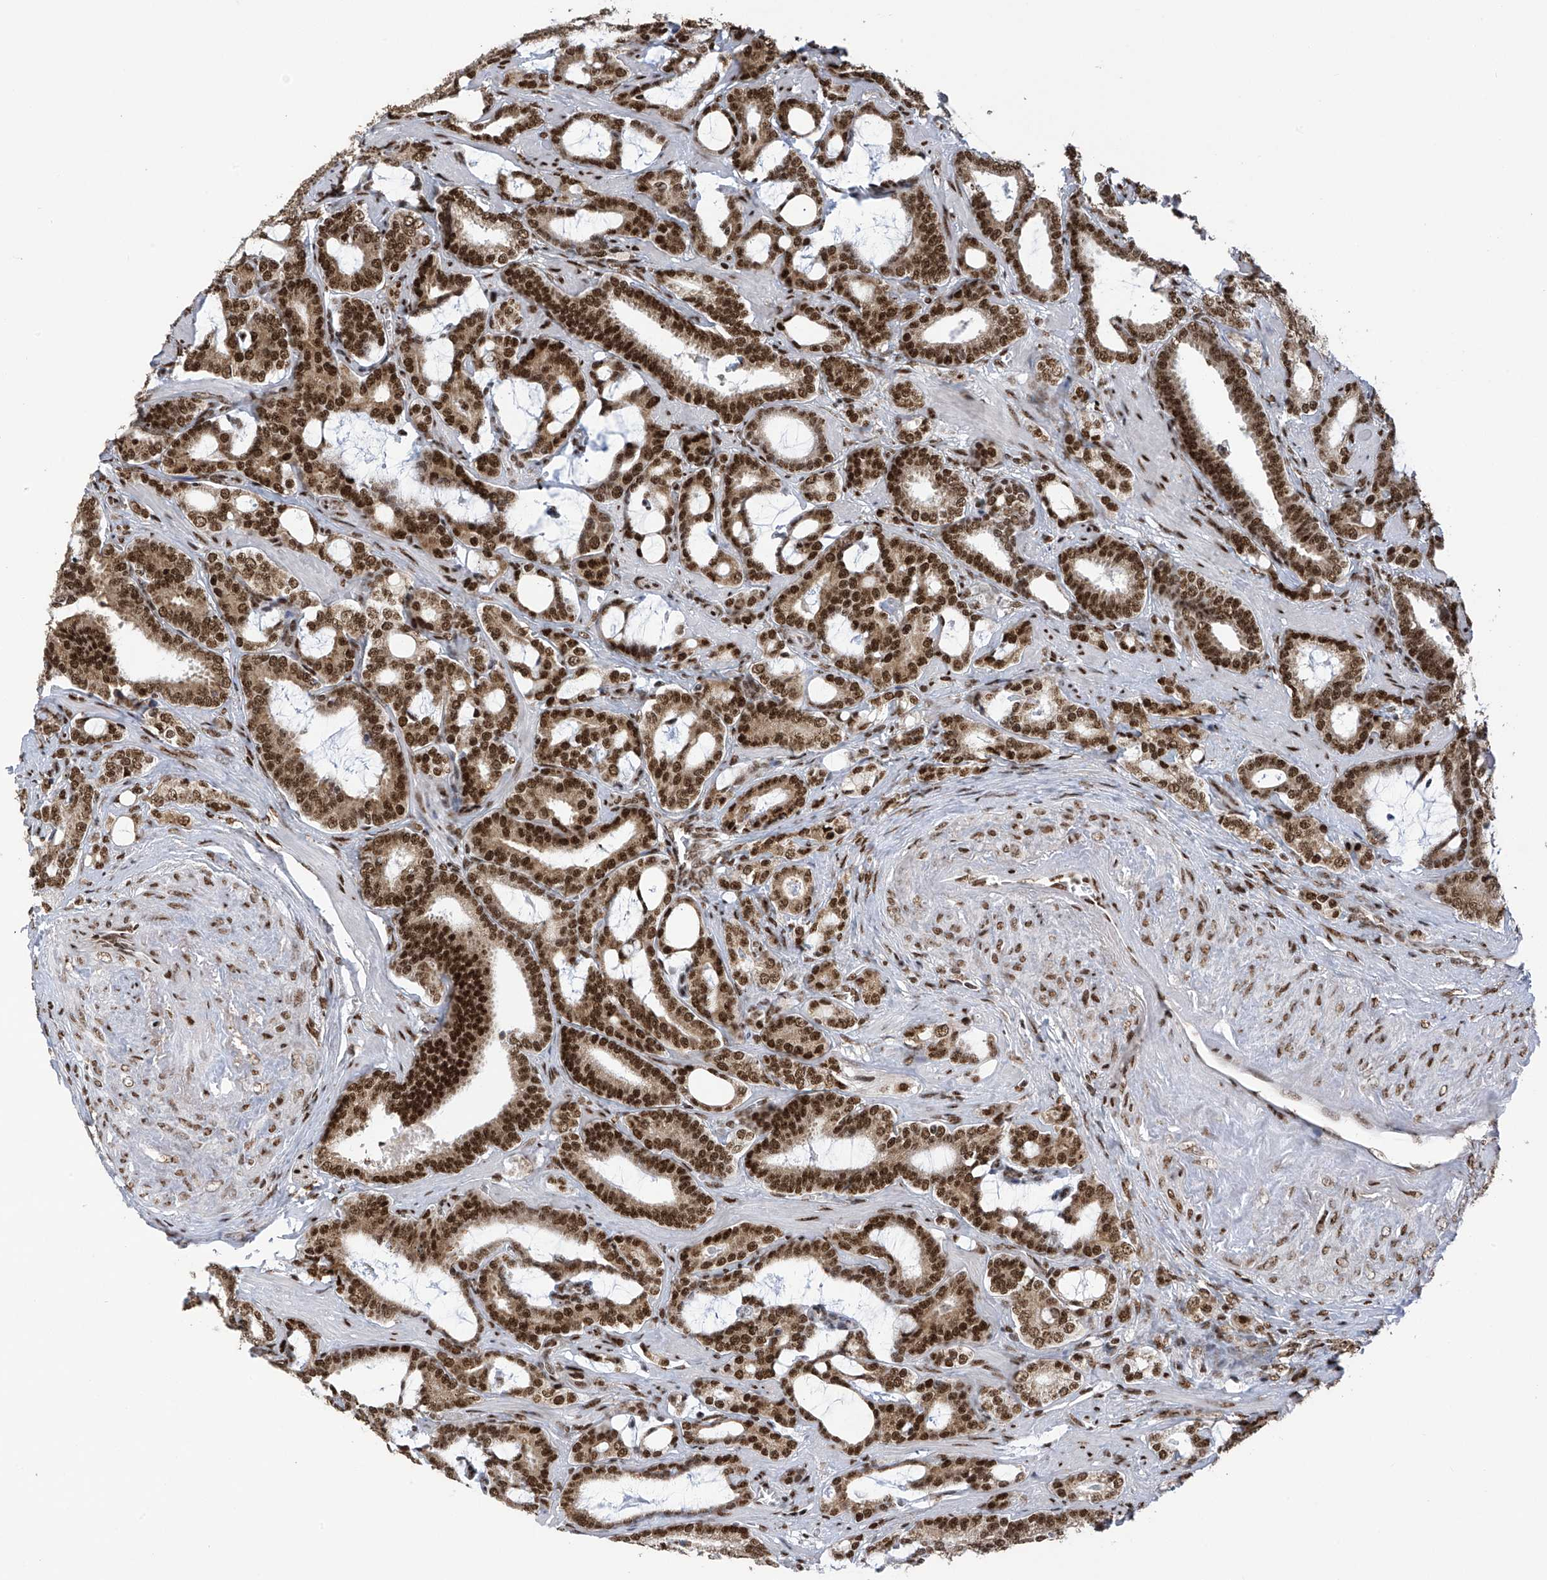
{"staining": {"intensity": "strong", "quantity": ">75%", "location": "cytoplasmic/membranous,nuclear"}, "tissue": "prostate cancer", "cell_type": "Tumor cells", "image_type": "cancer", "snomed": [{"axis": "morphology", "description": "Adenocarcinoma, High grade"}, {"axis": "topography", "description": "Prostate and seminal vesicle, NOS"}], "caption": "Protein positivity by IHC demonstrates strong cytoplasmic/membranous and nuclear positivity in about >75% of tumor cells in prostate cancer (high-grade adenocarcinoma).", "gene": "APLF", "patient": {"sex": "male", "age": 67}}